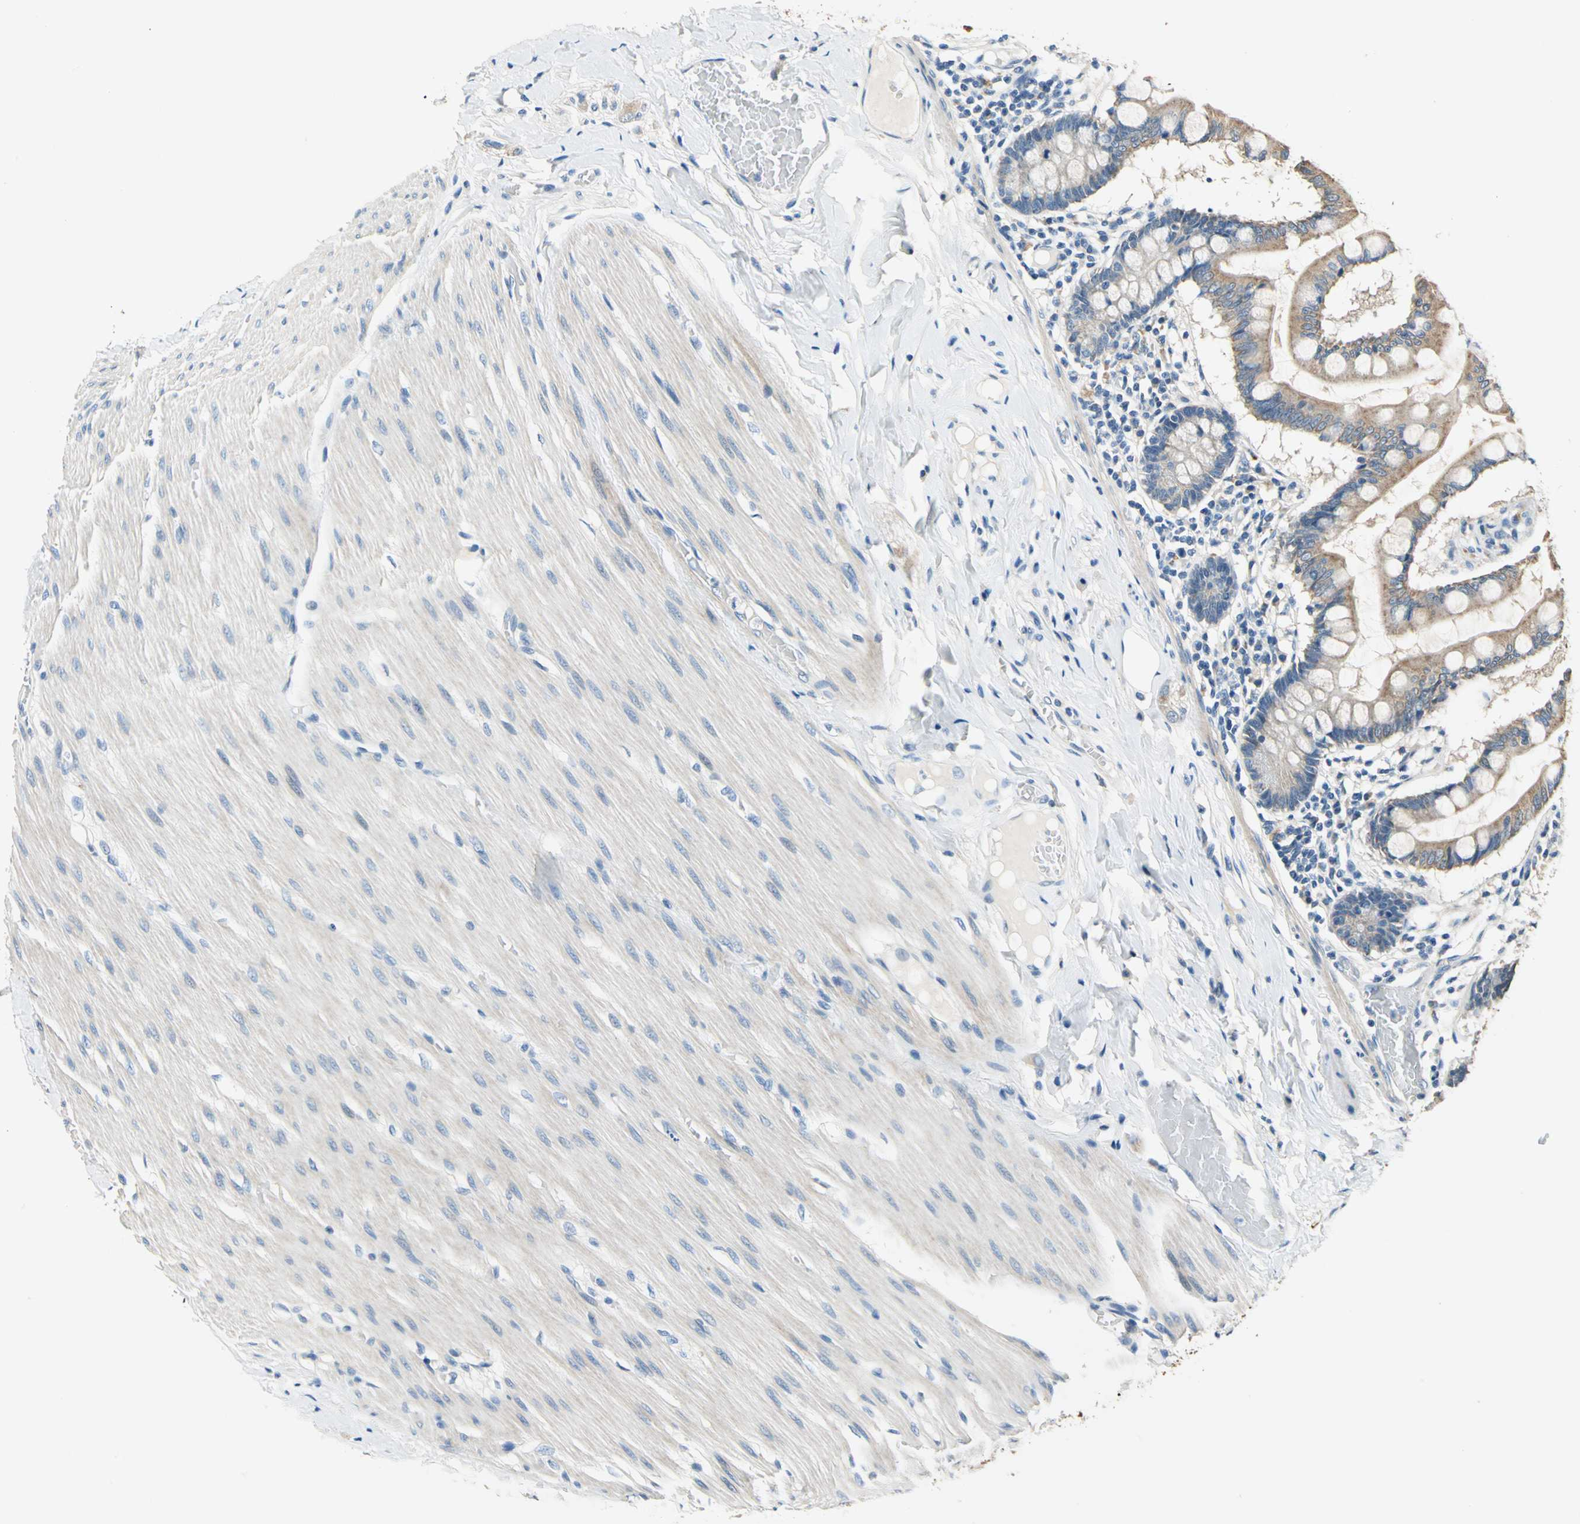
{"staining": {"intensity": "moderate", "quantity": ">75%", "location": "cytoplasmic/membranous"}, "tissue": "small intestine", "cell_type": "Glandular cells", "image_type": "normal", "snomed": [{"axis": "morphology", "description": "Normal tissue, NOS"}, {"axis": "topography", "description": "Small intestine"}], "caption": "Glandular cells reveal medium levels of moderate cytoplasmic/membranous positivity in approximately >75% of cells in benign small intestine. (Brightfield microscopy of DAB IHC at high magnification).", "gene": "RASD2", "patient": {"sex": "male", "age": 41}}